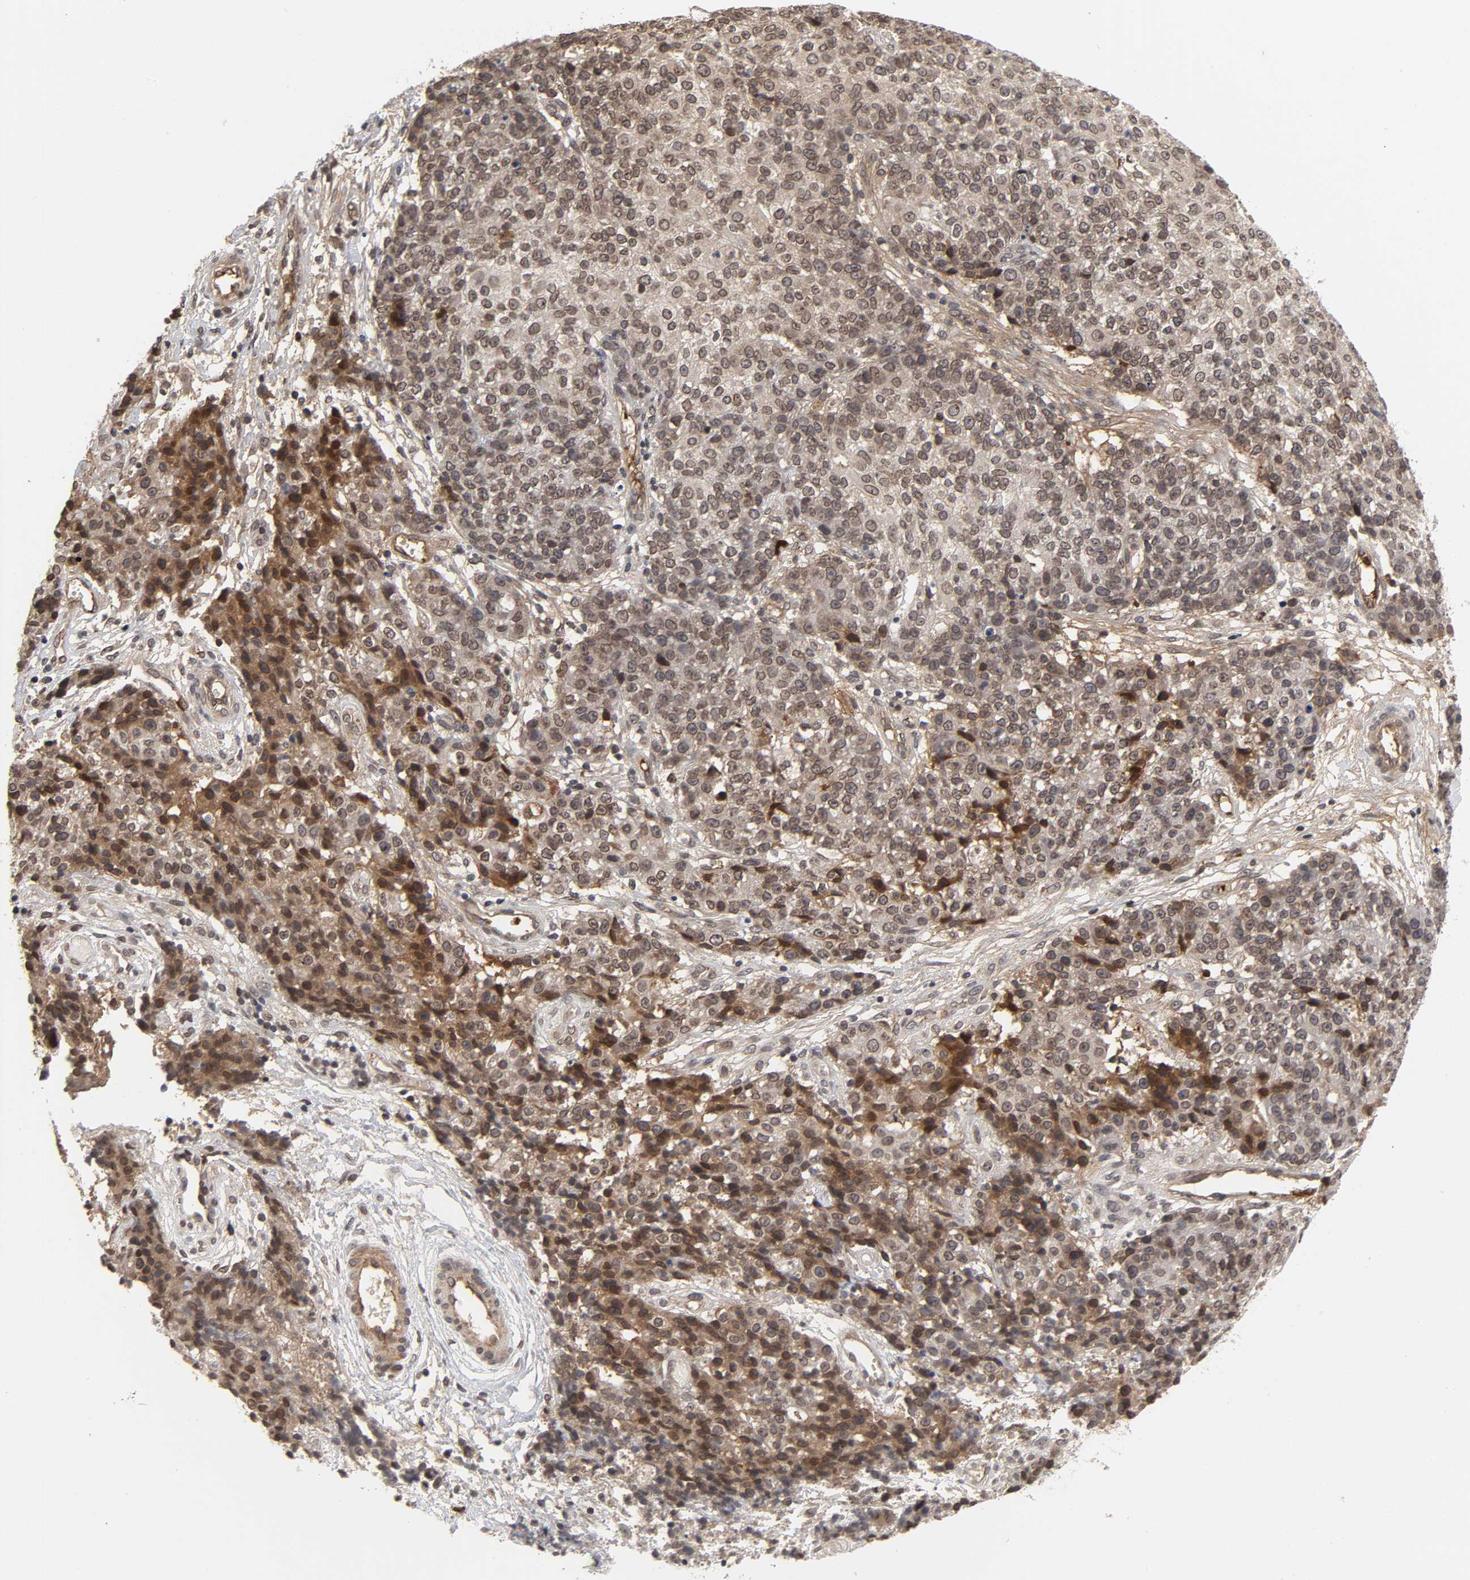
{"staining": {"intensity": "strong", "quantity": ">75%", "location": "cytoplasmic/membranous,nuclear"}, "tissue": "ovarian cancer", "cell_type": "Tumor cells", "image_type": "cancer", "snomed": [{"axis": "morphology", "description": "Carcinoma, endometroid"}, {"axis": "topography", "description": "Ovary"}], "caption": "Tumor cells show high levels of strong cytoplasmic/membranous and nuclear staining in approximately >75% of cells in ovarian endometroid carcinoma.", "gene": "CPN2", "patient": {"sex": "female", "age": 42}}